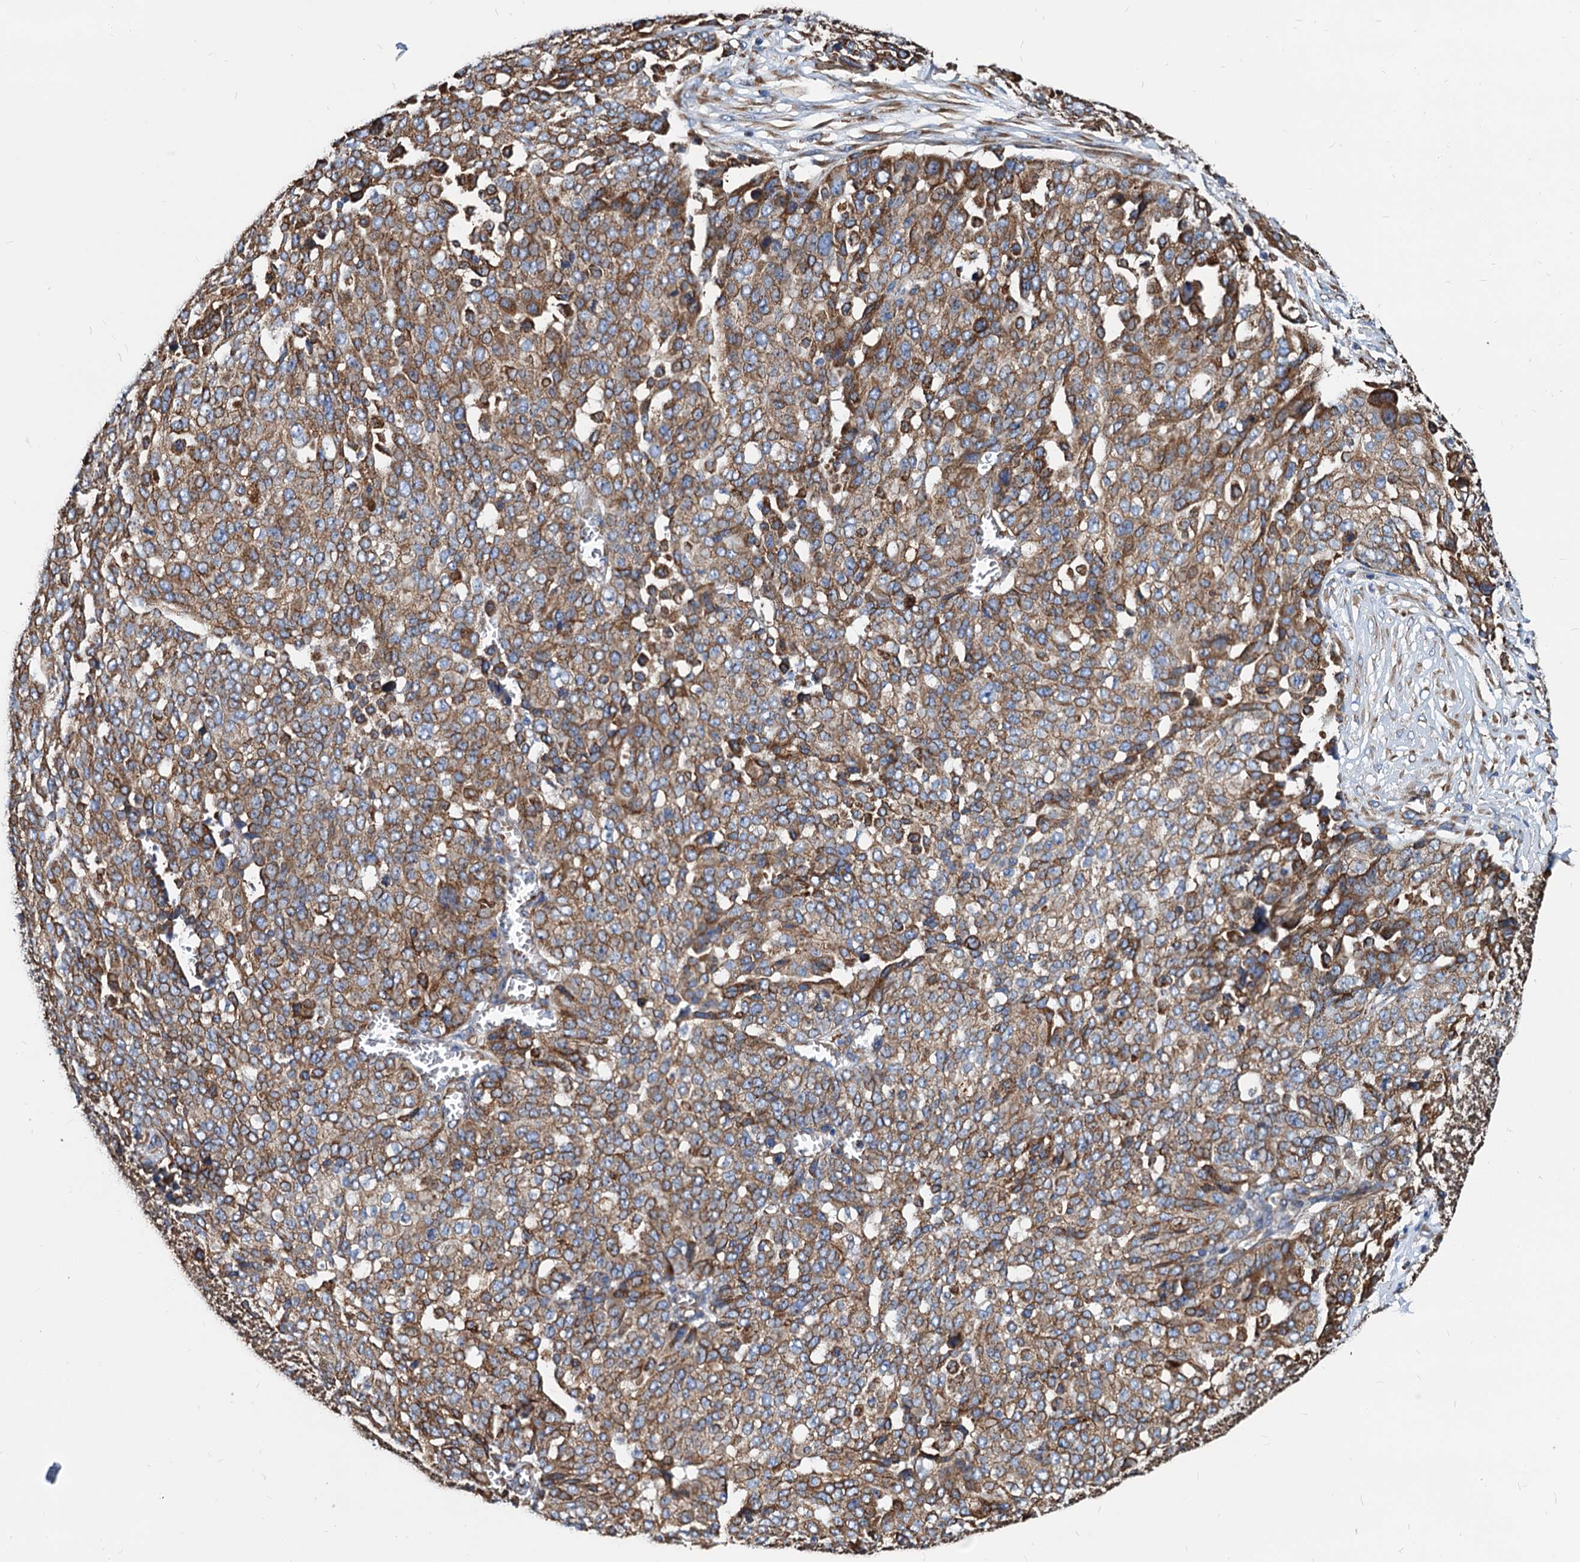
{"staining": {"intensity": "moderate", "quantity": ">75%", "location": "cytoplasmic/membranous"}, "tissue": "ovarian cancer", "cell_type": "Tumor cells", "image_type": "cancer", "snomed": [{"axis": "morphology", "description": "Cystadenocarcinoma, serous, NOS"}, {"axis": "topography", "description": "Soft tissue"}, {"axis": "topography", "description": "Ovary"}], "caption": "The histopathology image demonstrates immunohistochemical staining of ovarian cancer. There is moderate cytoplasmic/membranous positivity is seen in about >75% of tumor cells. (DAB = brown stain, brightfield microscopy at high magnification).", "gene": "HSPA5", "patient": {"sex": "female", "age": 57}}